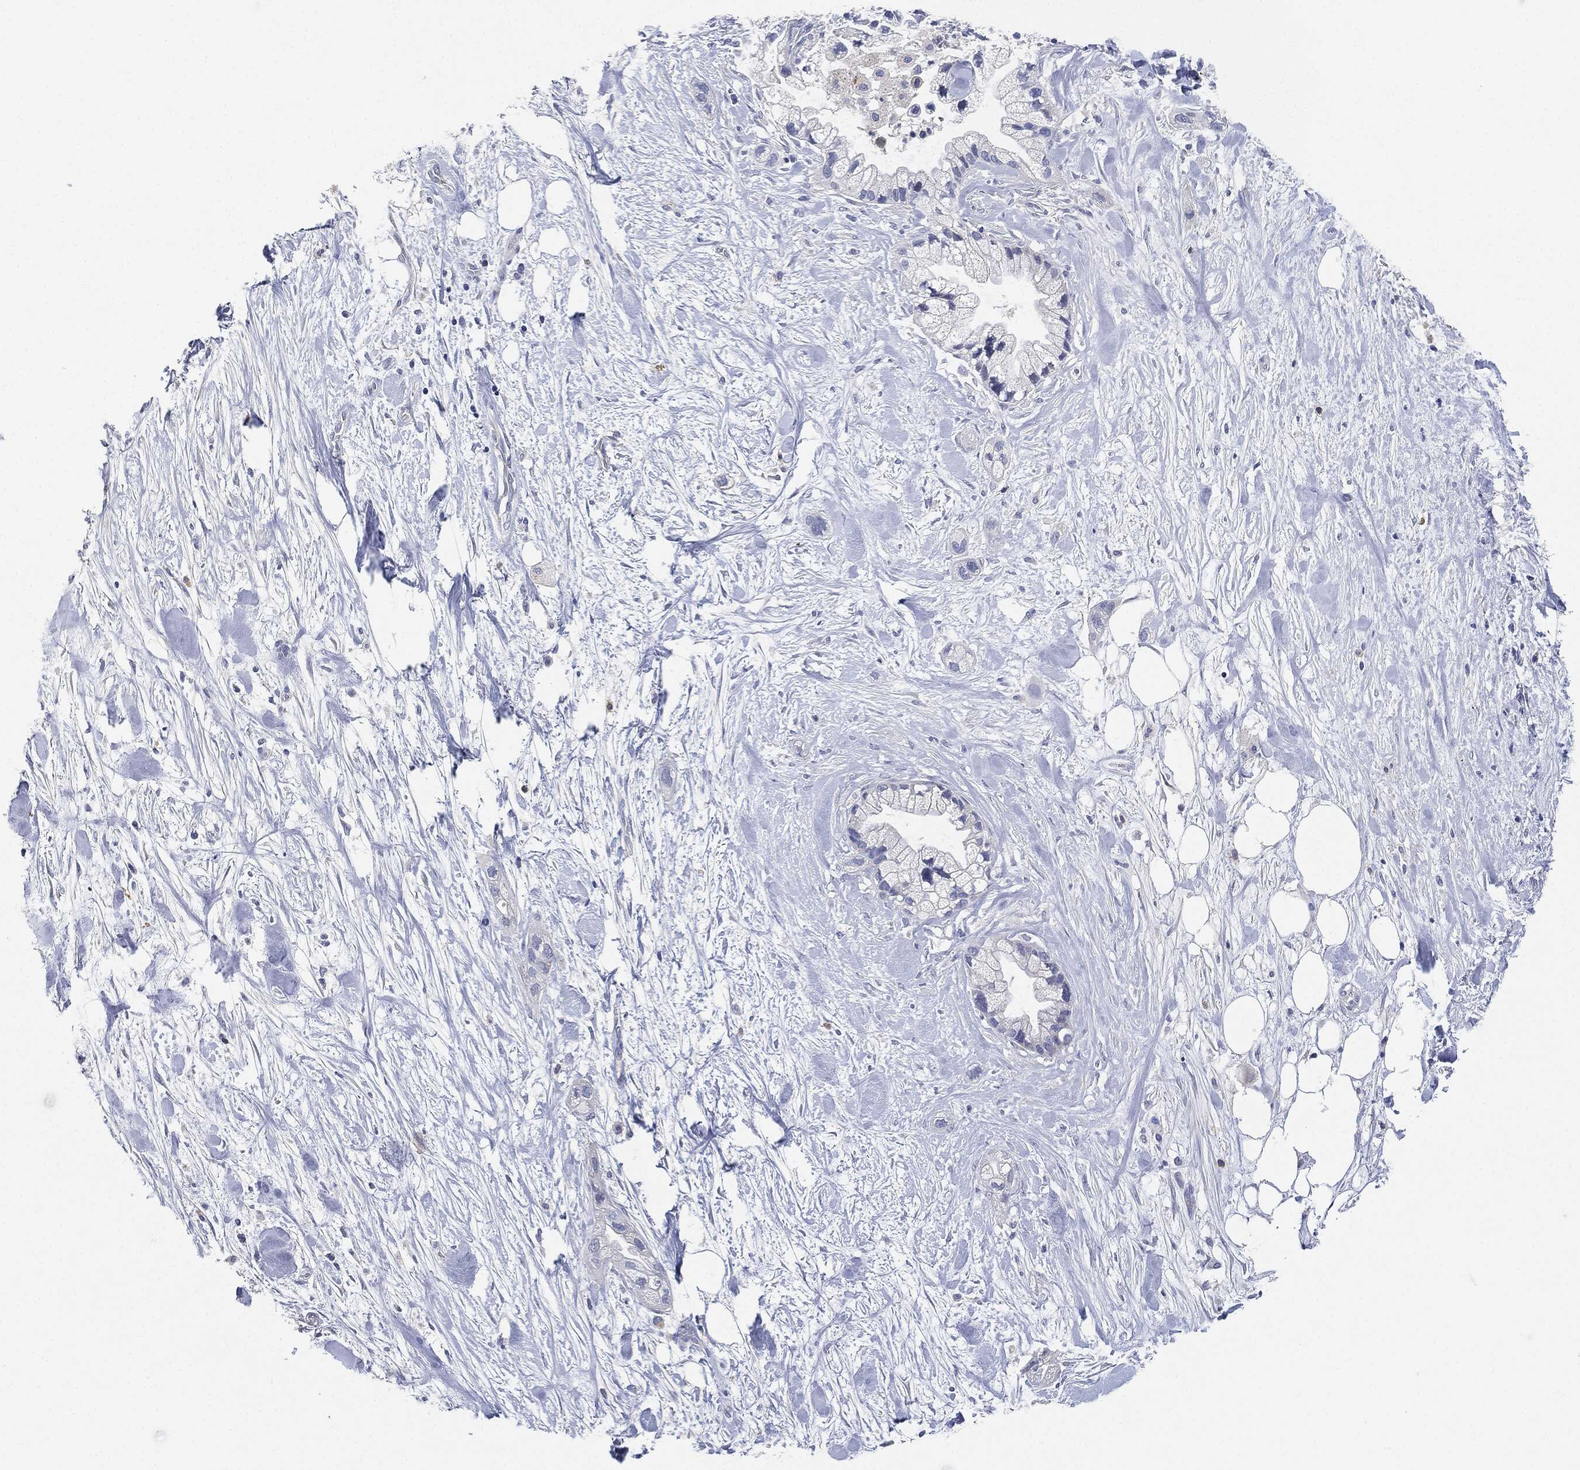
{"staining": {"intensity": "negative", "quantity": "none", "location": "none"}, "tissue": "pancreatic cancer", "cell_type": "Tumor cells", "image_type": "cancer", "snomed": [{"axis": "morphology", "description": "Adenocarcinoma, NOS"}, {"axis": "topography", "description": "Pancreas"}], "caption": "Pancreatic cancer (adenocarcinoma) stained for a protein using immunohistochemistry (IHC) shows no expression tumor cells.", "gene": "NTRK1", "patient": {"sex": "male", "age": 44}}